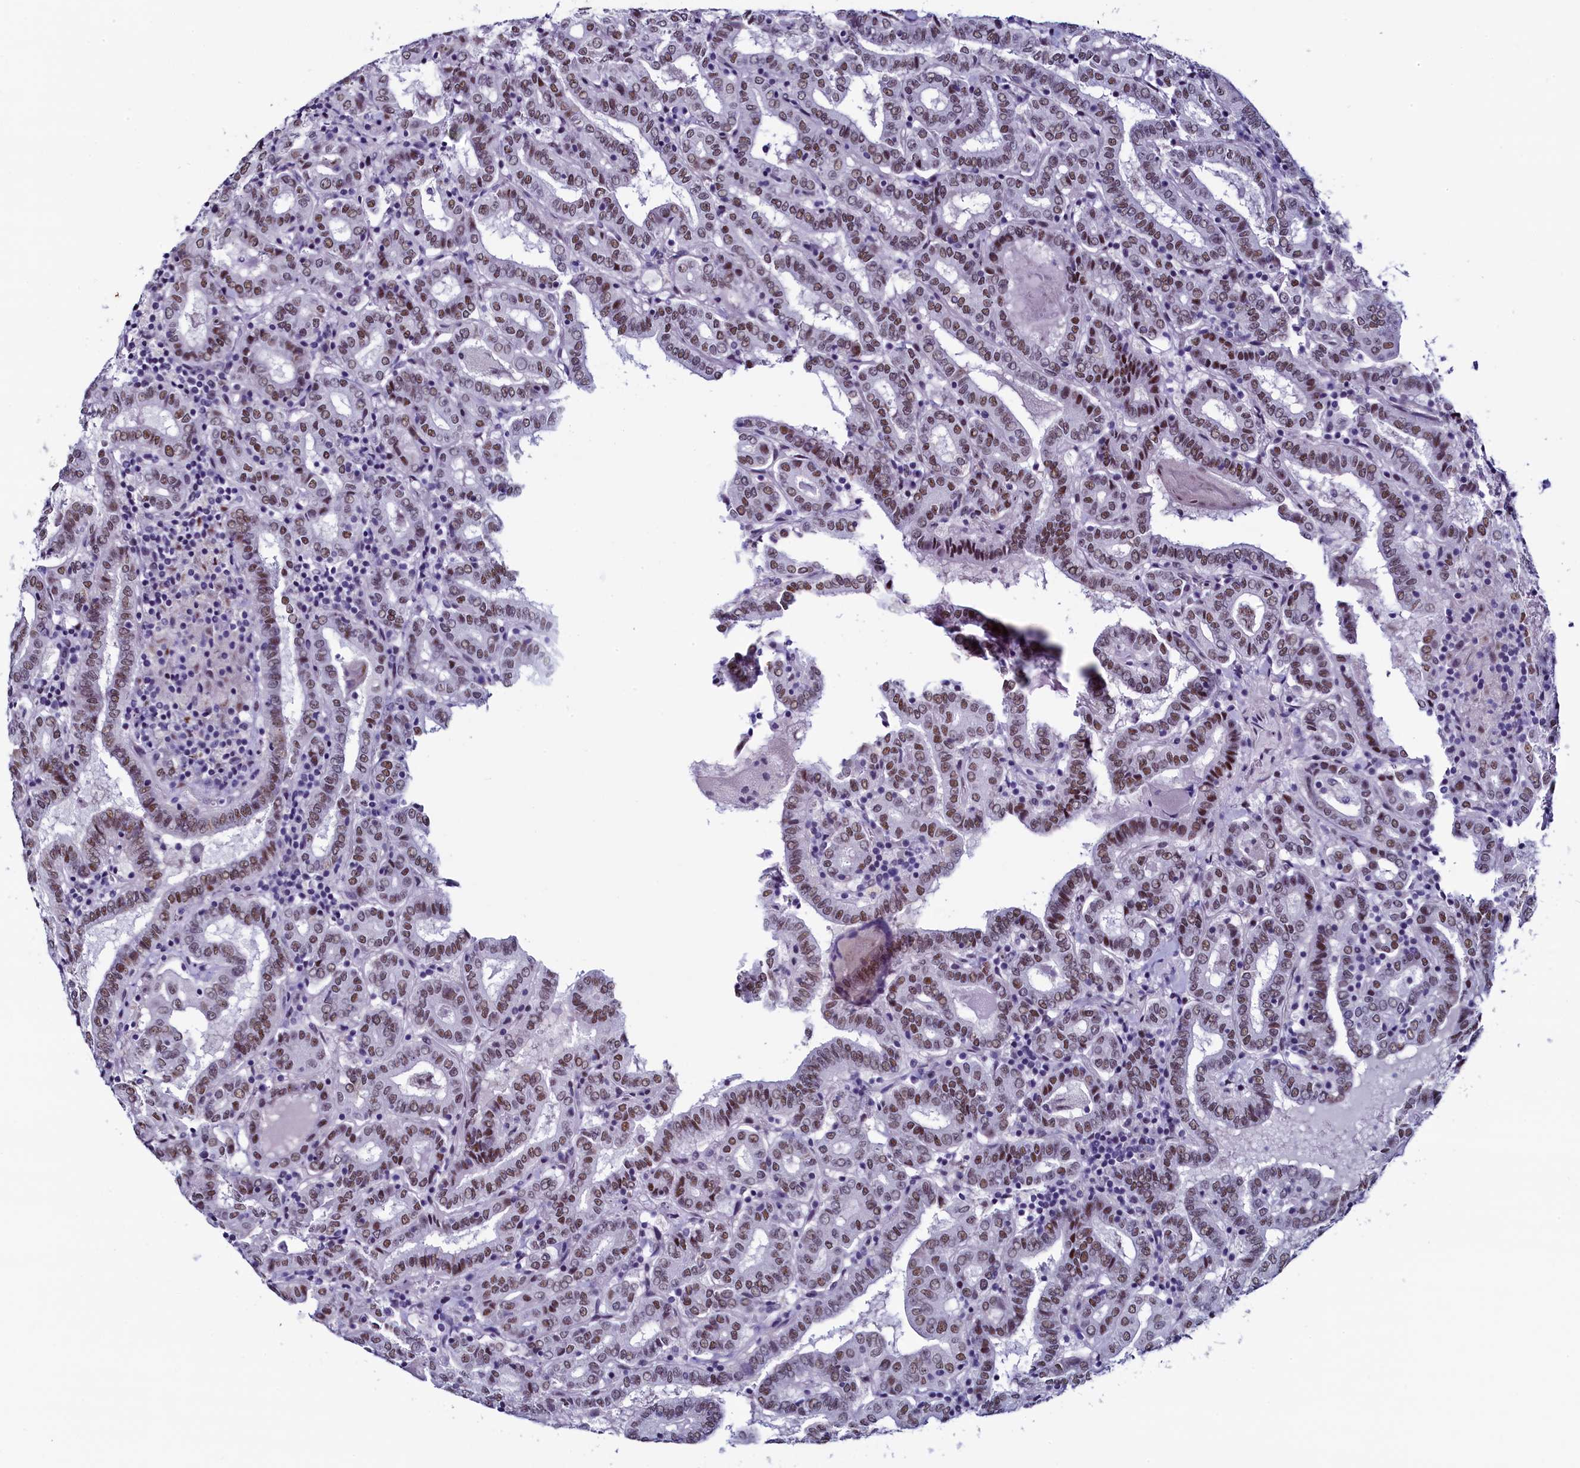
{"staining": {"intensity": "moderate", "quantity": ">75%", "location": "nuclear"}, "tissue": "thyroid cancer", "cell_type": "Tumor cells", "image_type": "cancer", "snomed": [{"axis": "morphology", "description": "Papillary adenocarcinoma, NOS"}, {"axis": "topography", "description": "Thyroid gland"}], "caption": "Immunohistochemistry micrograph of papillary adenocarcinoma (thyroid) stained for a protein (brown), which exhibits medium levels of moderate nuclear staining in about >75% of tumor cells.", "gene": "SUGP2", "patient": {"sex": "female", "age": 72}}